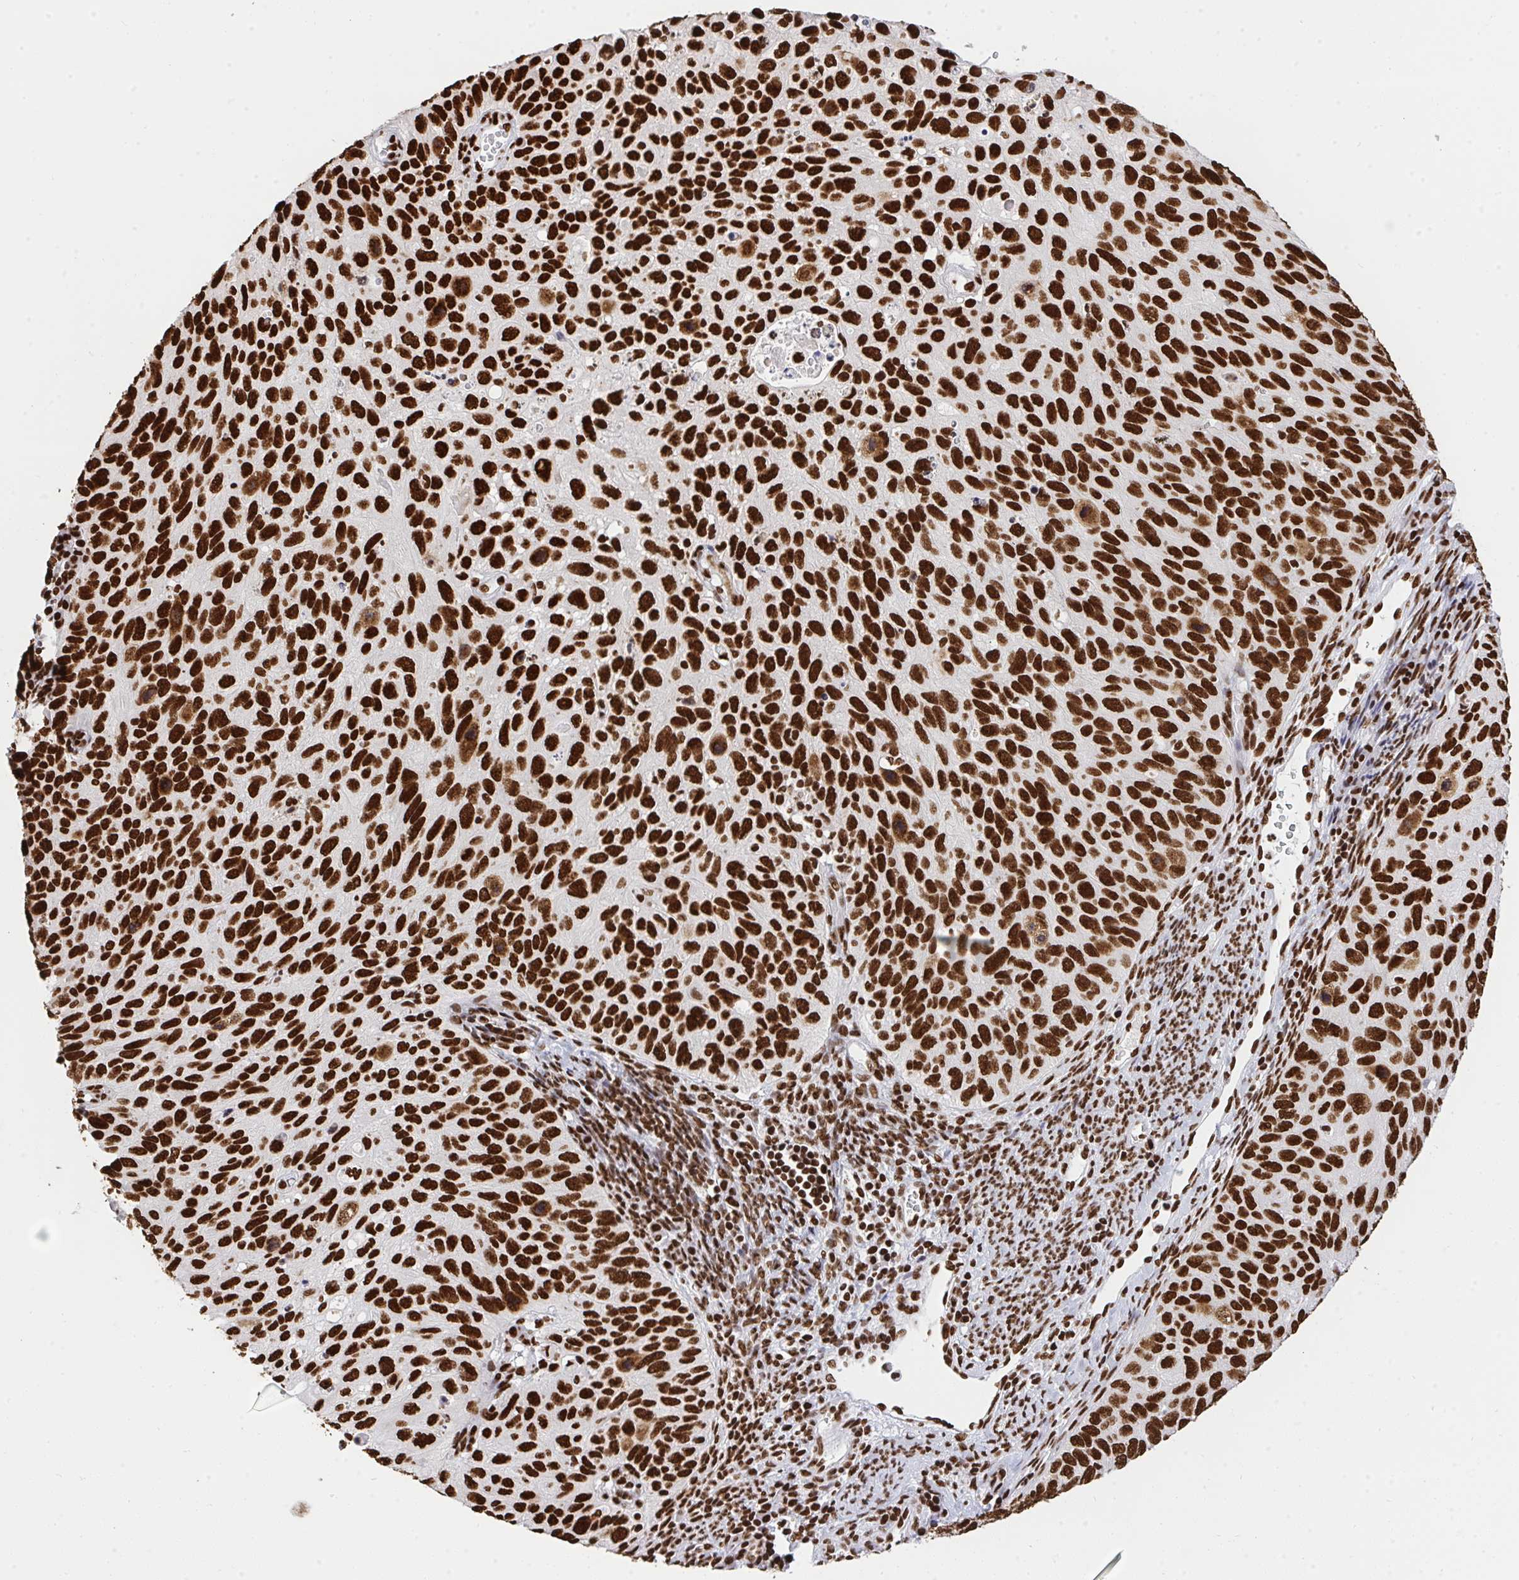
{"staining": {"intensity": "strong", "quantity": ">75%", "location": "nuclear"}, "tissue": "cervical cancer", "cell_type": "Tumor cells", "image_type": "cancer", "snomed": [{"axis": "morphology", "description": "Squamous cell carcinoma, NOS"}, {"axis": "topography", "description": "Cervix"}], "caption": "The image reveals staining of cervical cancer, revealing strong nuclear protein expression (brown color) within tumor cells. The staining was performed using DAB, with brown indicating positive protein expression. Nuclei are stained blue with hematoxylin.", "gene": "HNRNPL", "patient": {"sex": "female", "age": 70}}